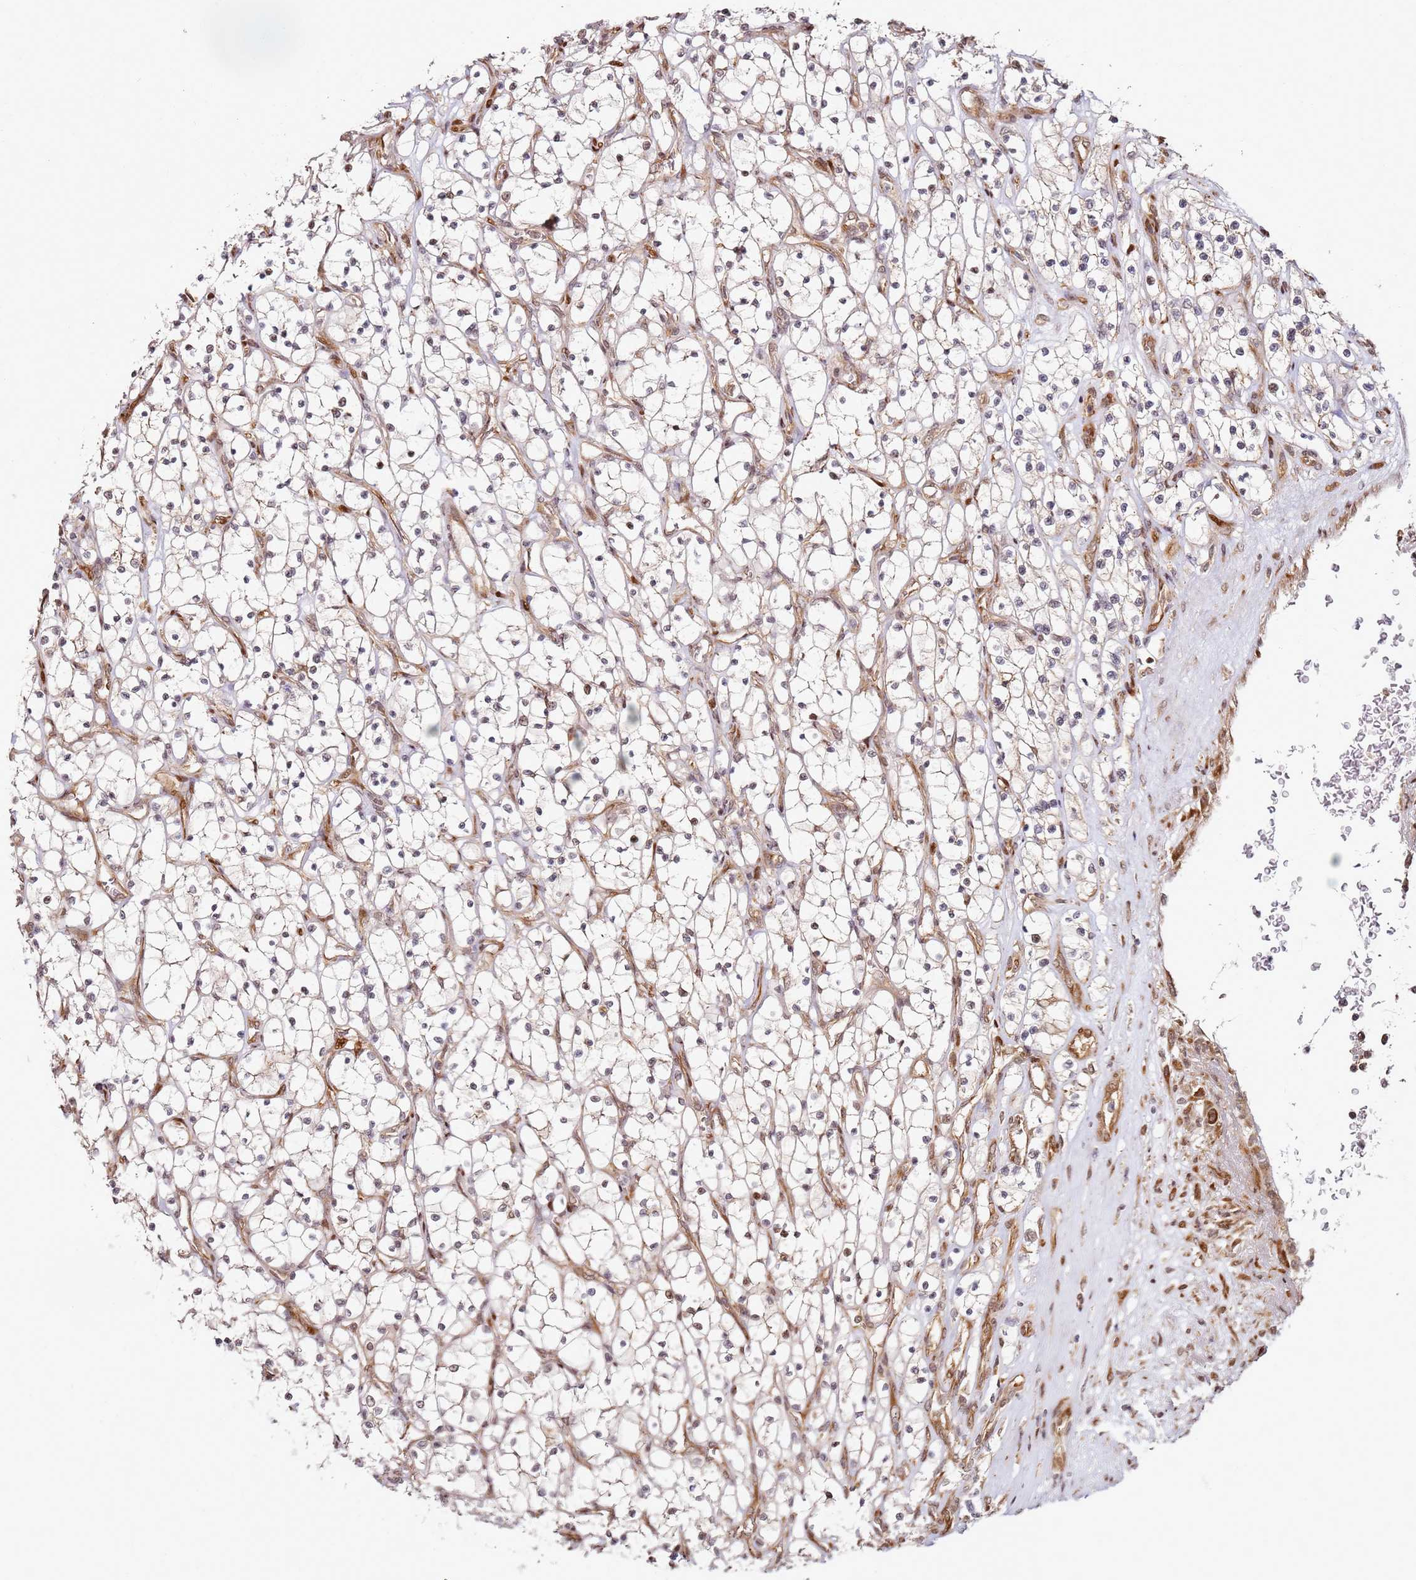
{"staining": {"intensity": "weak", "quantity": "<25%", "location": "cytoplasmic/membranous,nuclear"}, "tissue": "renal cancer", "cell_type": "Tumor cells", "image_type": "cancer", "snomed": [{"axis": "morphology", "description": "Adenocarcinoma, NOS"}, {"axis": "topography", "description": "Kidney"}], "caption": "DAB immunohistochemical staining of human adenocarcinoma (renal) demonstrates no significant positivity in tumor cells.", "gene": "RPS3A", "patient": {"sex": "female", "age": 69}}